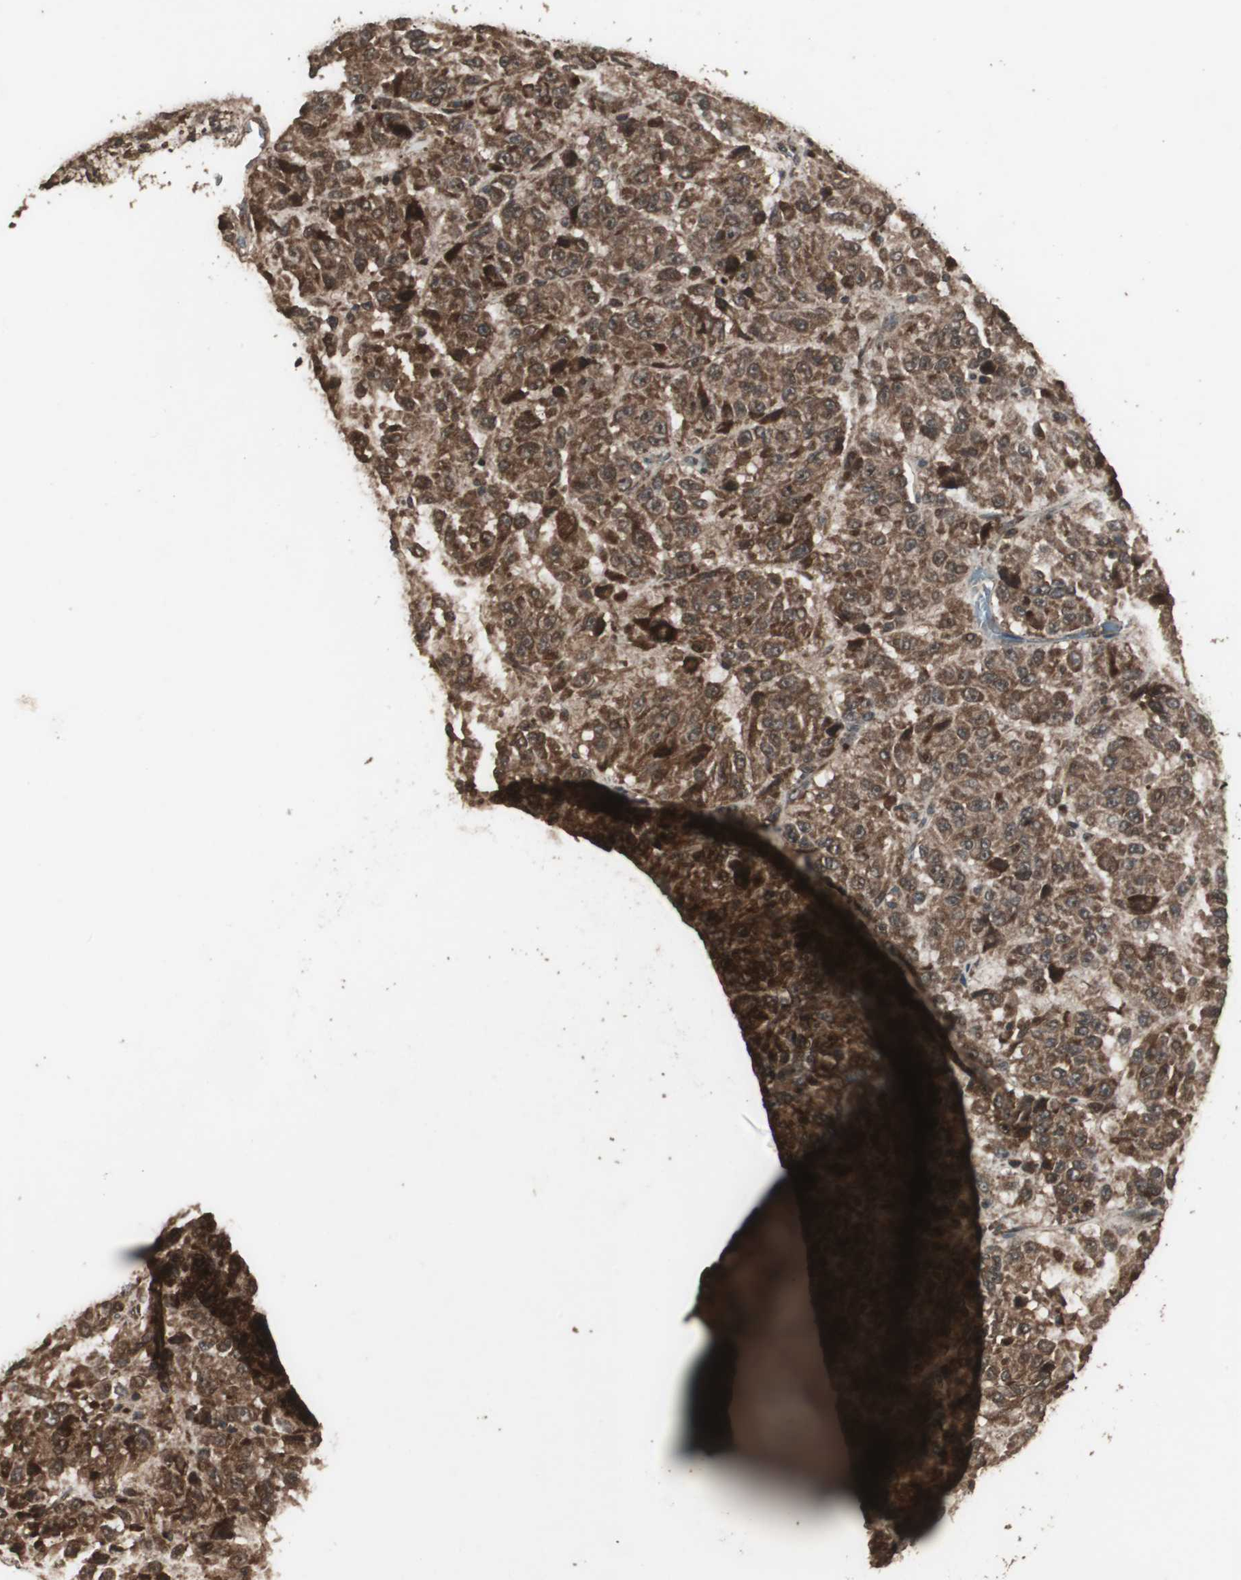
{"staining": {"intensity": "strong", "quantity": ">75%", "location": "cytoplasmic/membranous"}, "tissue": "melanoma", "cell_type": "Tumor cells", "image_type": "cancer", "snomed": [{"axis": "morphology", "description": "Malignant melanoma, Metastatic site"}, {"axis": "topography", "description": "Lung"}], "caption": "An IHC photomicrograph of tumor tissue is shown. Protein staining in brown labels strong cytoplasmic/membranous positivity in melanoma within tumor cells.", "gene": "LAMTOR5", "patient": {"sex": "male", "age": 64}}